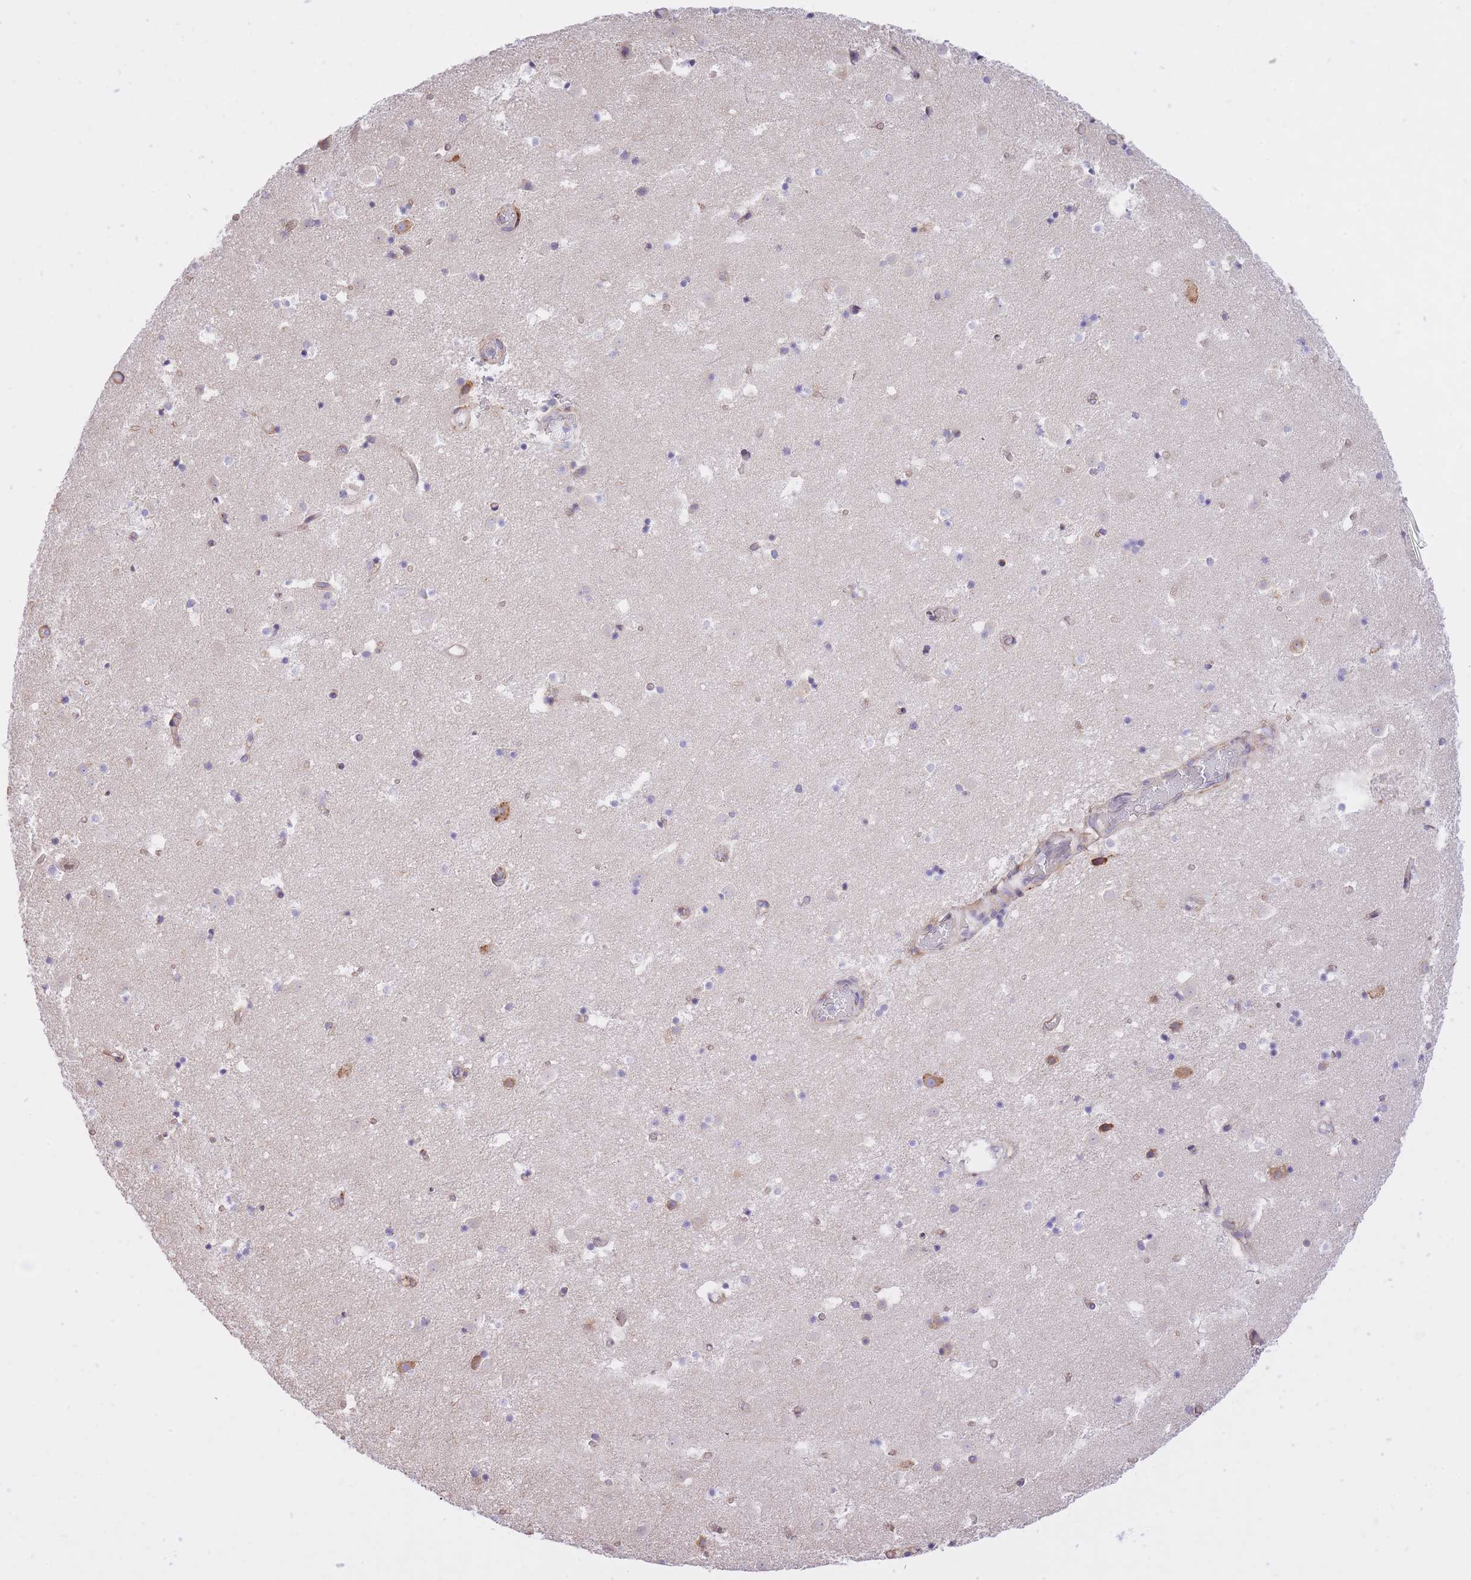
{"staining": {"intensity": "weak", "quantity": "<25%", "location": "cytoplasmic/membranous"}, "tissue": "caudate", "cell_type": "Glial cells", "image_type": "normal", "snomed": [{"axis": "morphology", "description": "Normal tissue, NOS"}, {"axis": "topography", "description": "Lateral ventricle wall"}], "caption": "This is an IHC micrograph of normal caudate. There is no expression in glial cells.", "gene": "GBP7", "patient": {"sex": "male", "age": 25}}